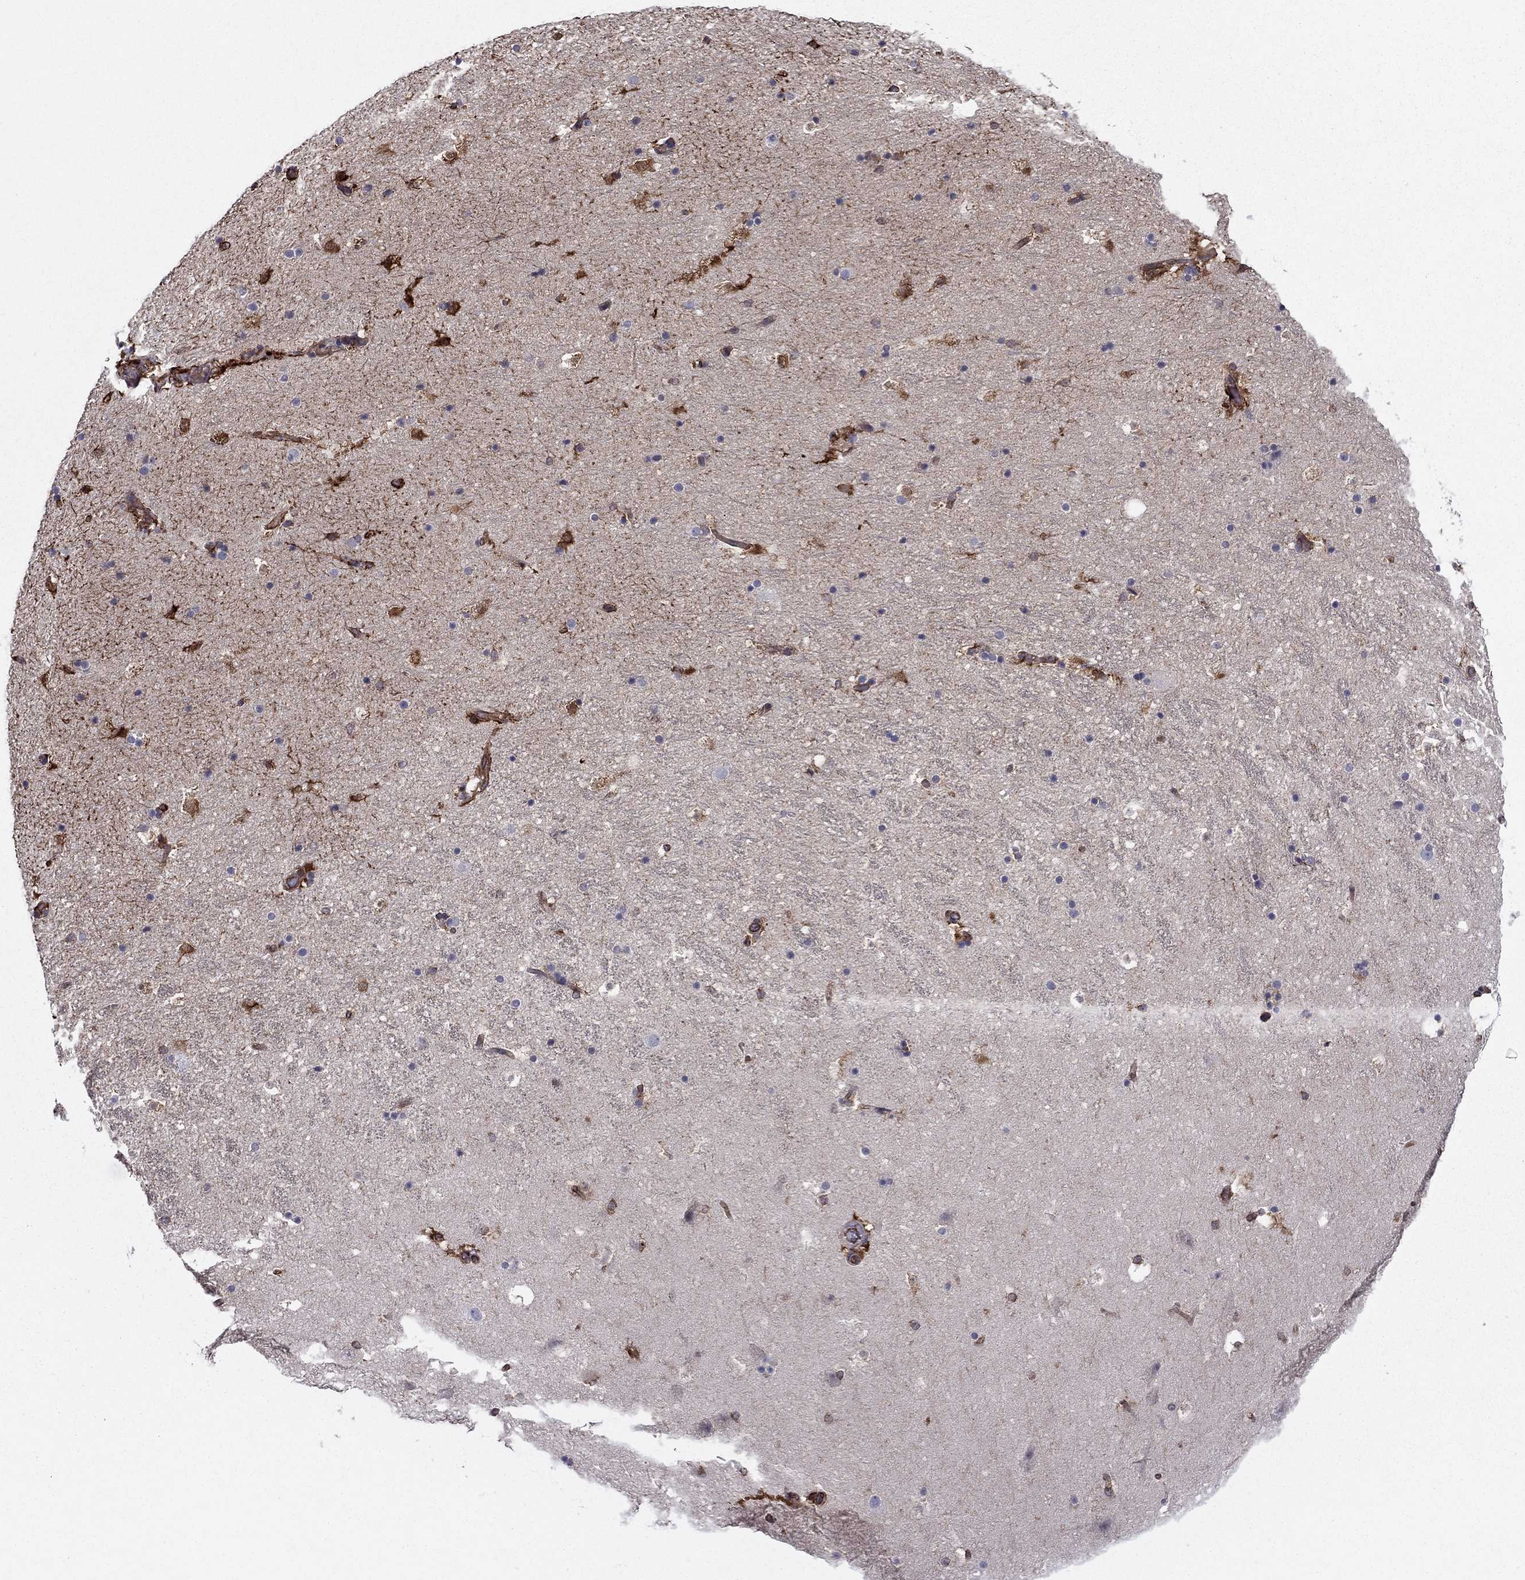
{"staining": {"intensity": "strong", "quantity": "<25%", "location": "cytoplasmic/membranous"}, "tissue": "hippocampus", "cell_type": "Glial cells", "image_type": "normal", "snomed": [{"axis": "morphology", "description": "Normal tissue, NOS"}, {"axis": "topography", "description": "Hippocampus"}], "caption": "Hippocampus stained for a protein shows strong cytoplasmic/membranous positivity in glial cells.", "gene": "SHMT1", "patient": {"sex": "male", "age": 51}}